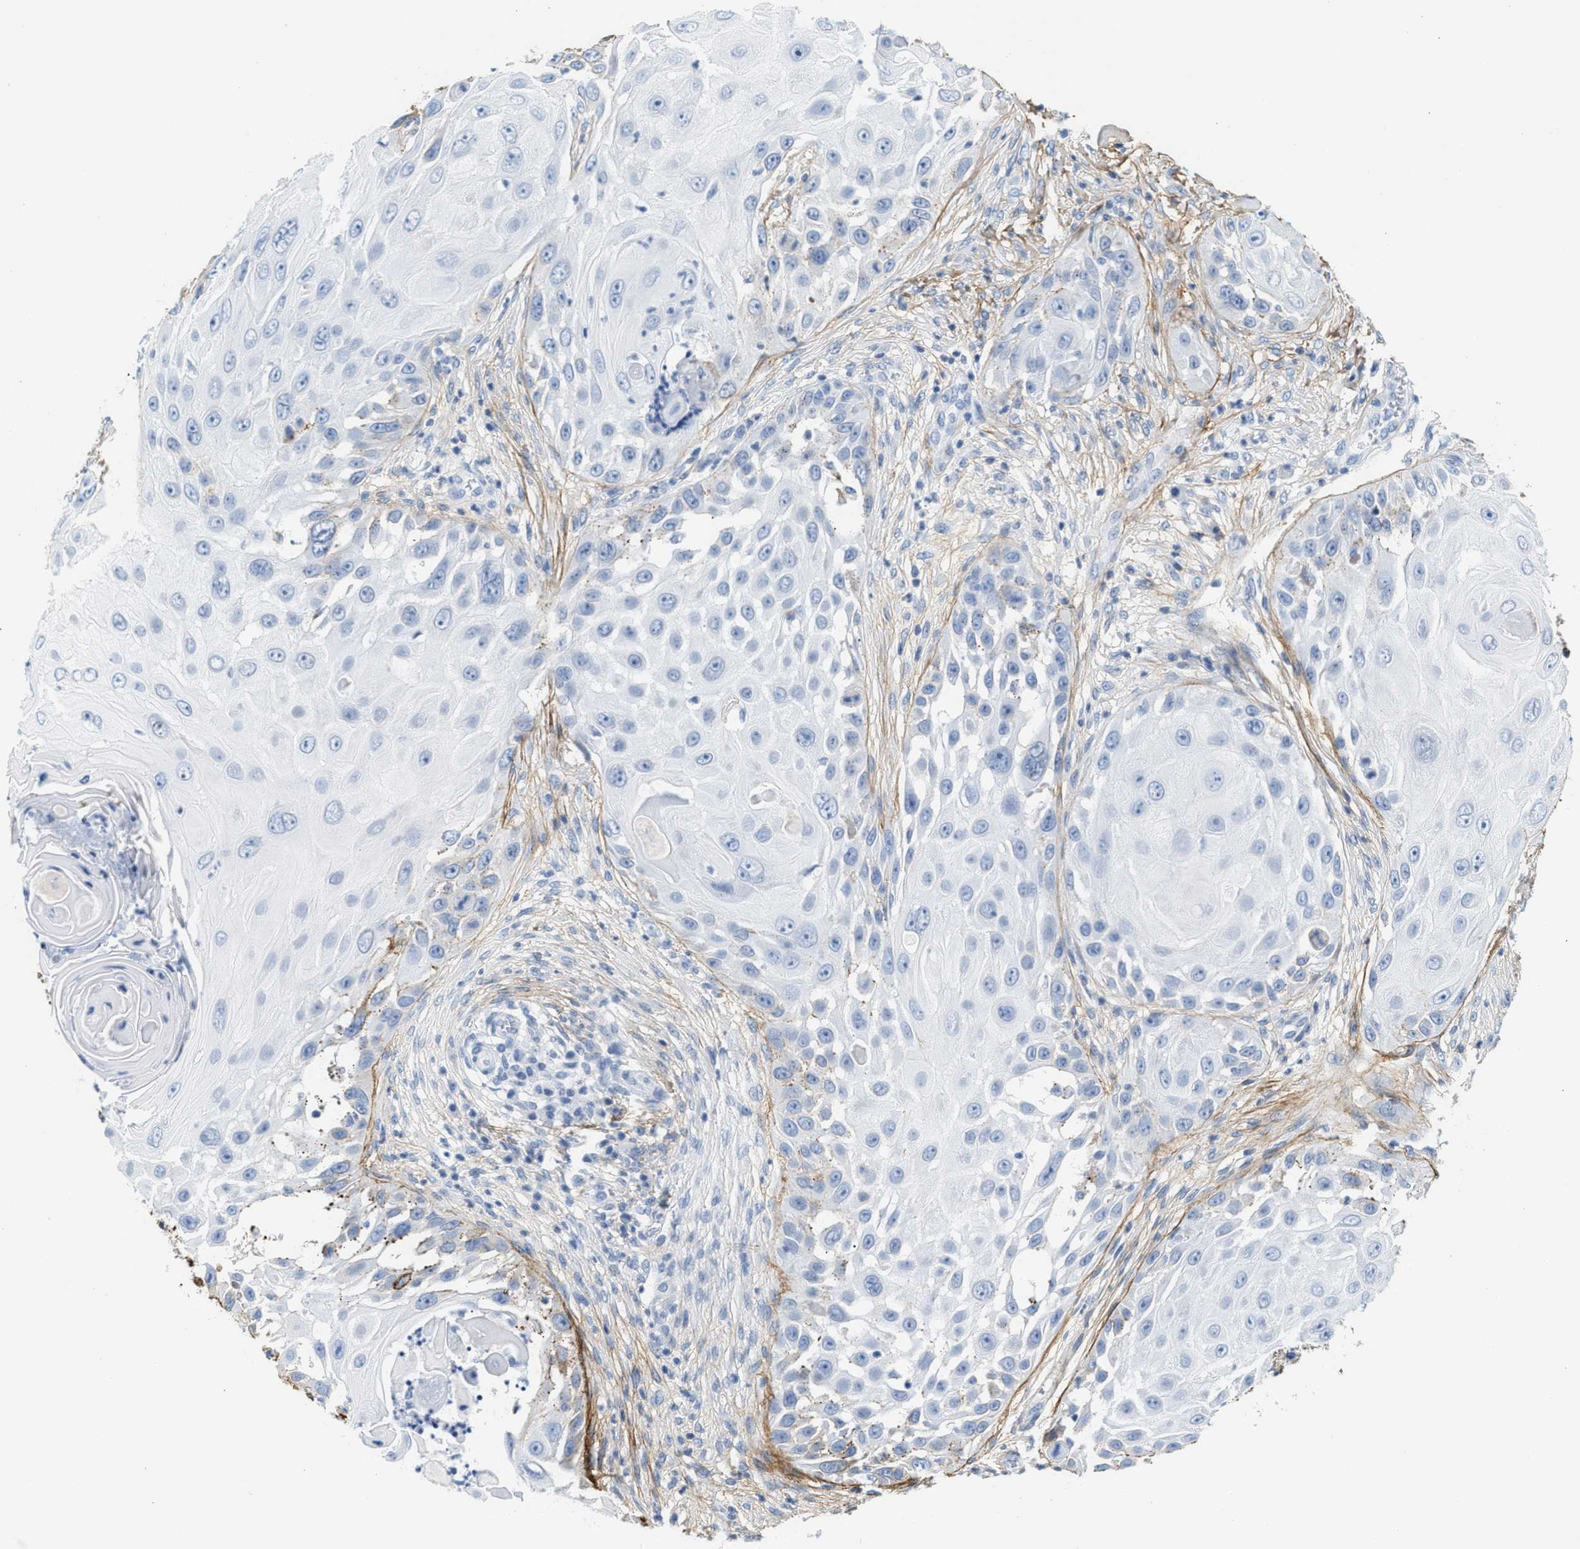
{"staining": {"intensity": "negative", "quantity": "none", "location": "none"}, "tissue": "skin cancer", "cell_type": "Tumor cells", "image_type": "cancer", "snomed": [{"axis": "morphology", "description": "Squamous cell carcinoma, NOS"}, {"axis": "topography", "description": "Skin"}], "caption": "This is an IHC micrograph of skin cancer. There is no expression in tumor cells.", "gene": "TNR", "patient": {"sex": "female", "age": 44}}